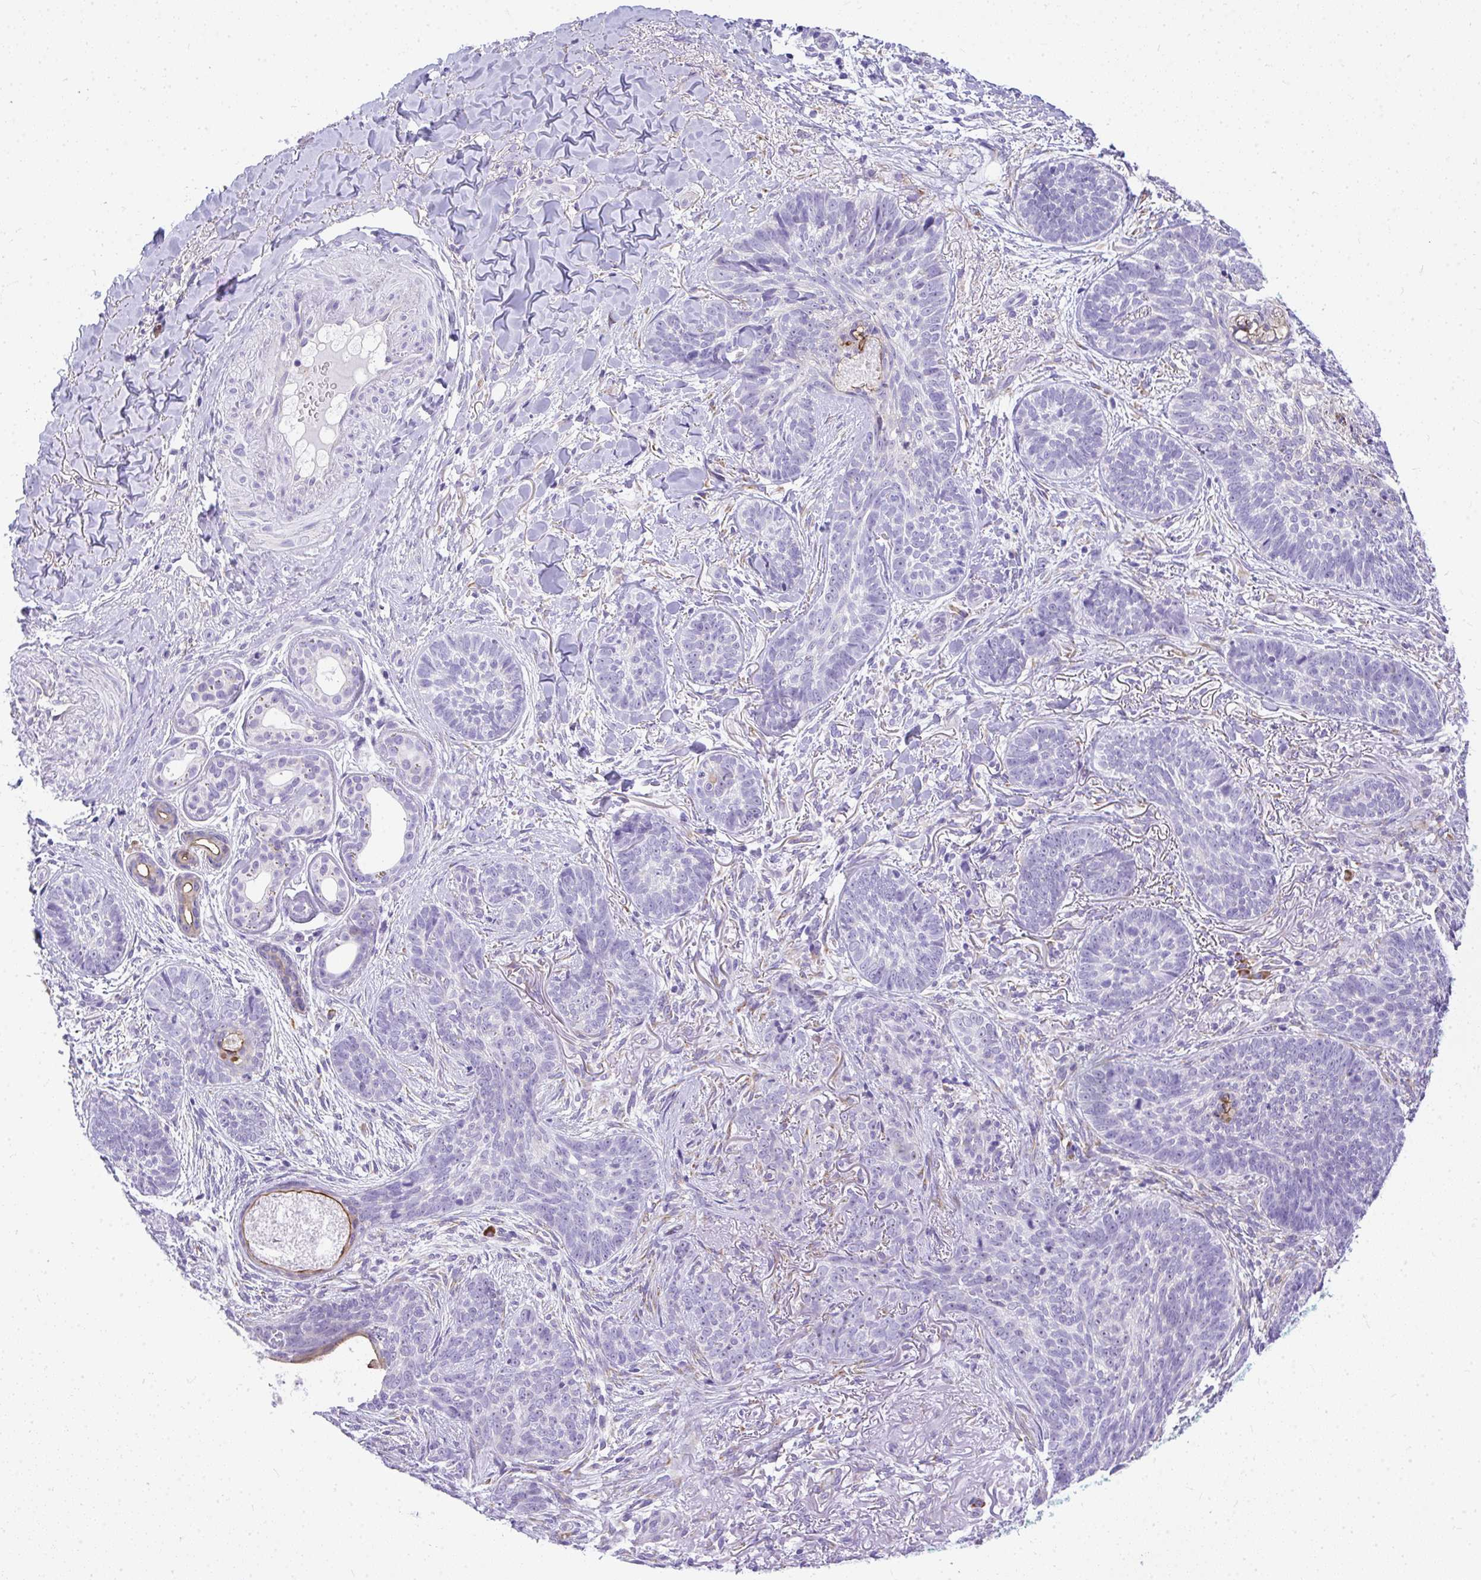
{"staining": {"intensity": "negative", "quantity": "none", "location": "none"}, "tissue": "skin cancer", "cell_type": "Tumor cells", "image_type": "cancer", "snomed": [{"axis": "morphology", "description": "Basal cell carcinoma"}, {"axis": "topography", "description": "Skin"}, {"axis": "topography", "description": "Skin of face"}], "caption": "Tumor cells are negative for brown protein staining in skin cancer (basal cell carcinoma). (DAB (3,3'-diaminobenzidine) IHC visualized using brightfield microscopy, high magnification).", "gene": "ADRA2C", "patient": {"sex": "male", "age": 88}}